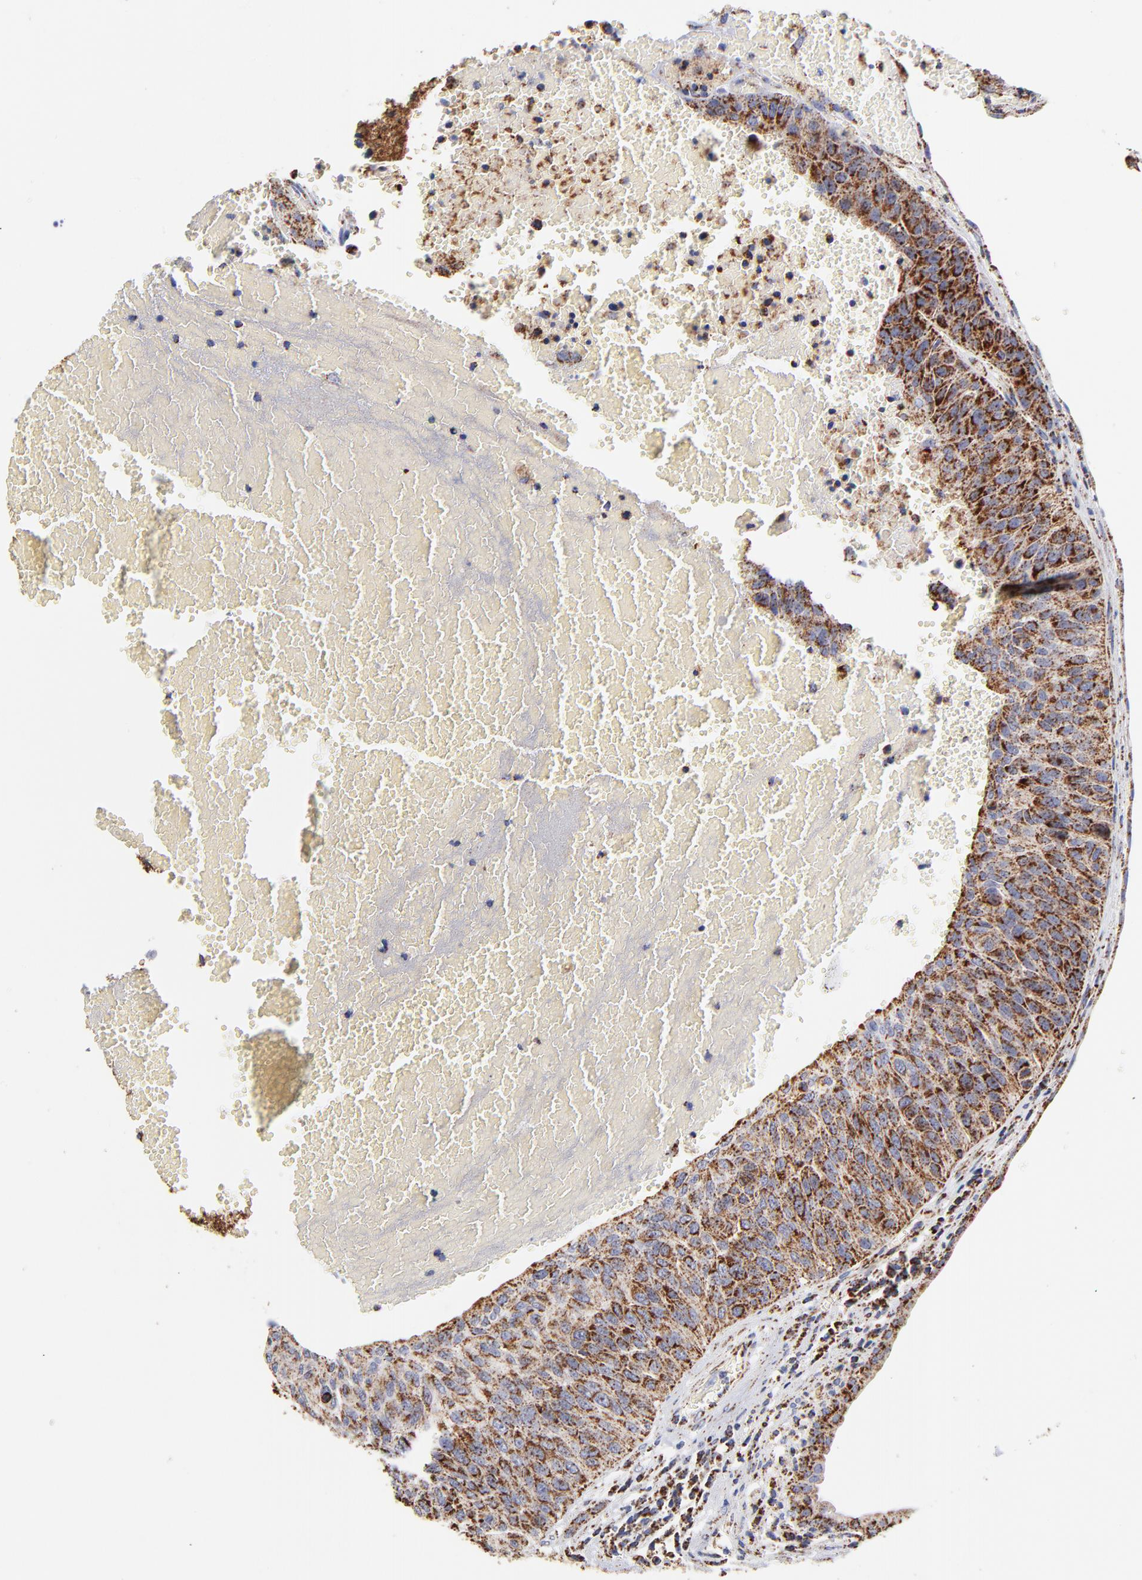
{"staining": {"intensity": "strong", "quantity": ">75%", "location": "cytoplasmic/membranous"}, "tissue": "urothelial cancer", "cell_type": "Tumor cells", "image_type": "cancer", "snomed": [{"axis": "morphology", "description": "Urothelial carcinoma, High grade"}, {"axis": "topography", "description": "Urinary bladder"}], "caption": "Immunohistochemistry (DAB) staining of urothelial cancer reveals strong cytoplasmic/membranous protein positivity in approximately >75% of tumor cells.", "gene": "PHB1", "patient": {"sex": "male", "age": 66}}